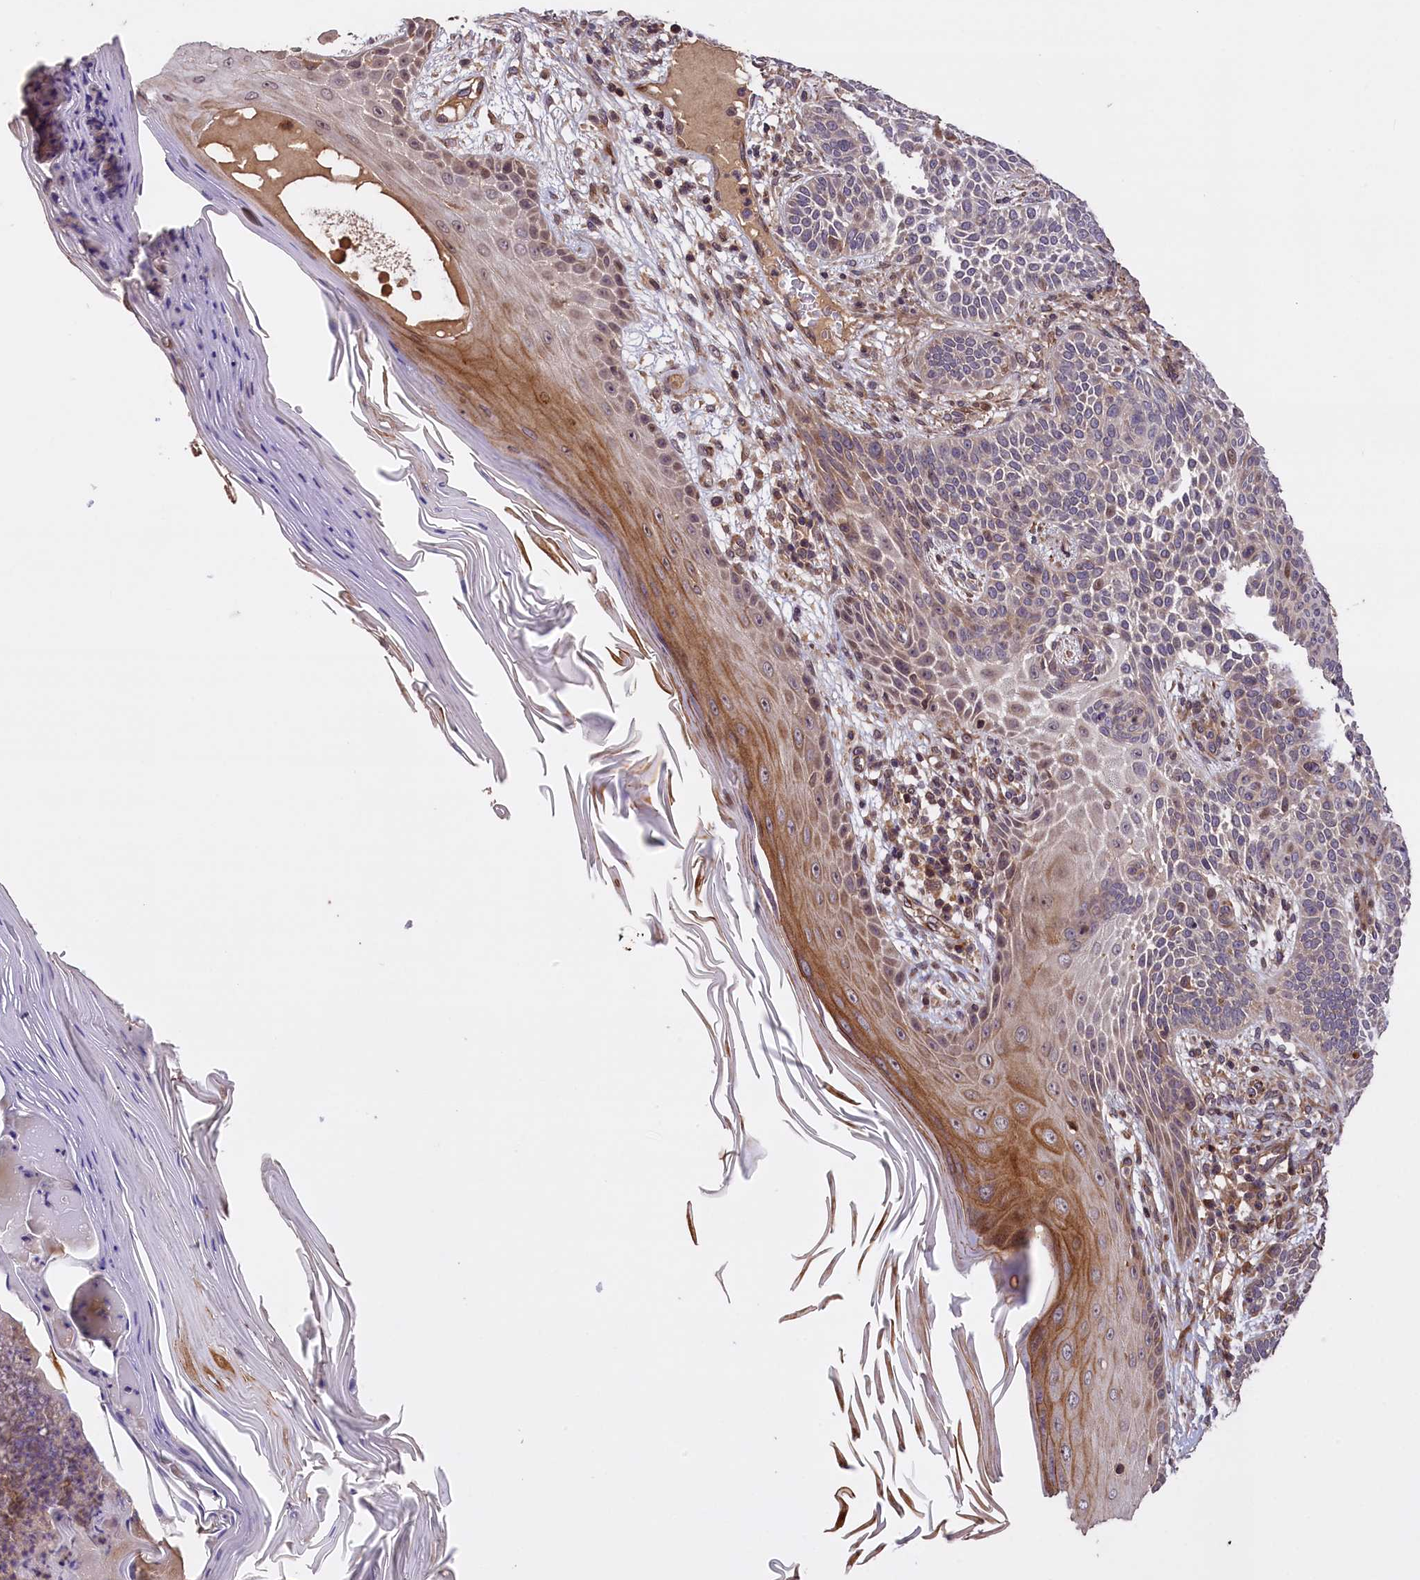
{"staining": {"intensity": "weak", "quantity": "<25%", "location": "cytoplasmic/membranous"}, "tissue": "skin cancer", "cell_type": "Tumor cells", "image_type": "cancer", "snomed": [{"axis": "morphology", "description": "Basal cell carcinoma"}, {"axis": "topography", "description": "Skin"}], "caption": "DAB (3,3'-diaminobenzidine) immunohistochemical staining of human skin cancer (basal cell carcinoma) demonstrates no significant expression in tumor cells.", "gene": "DNAJB9", "patient": {"sex": "male", "age": 85}}